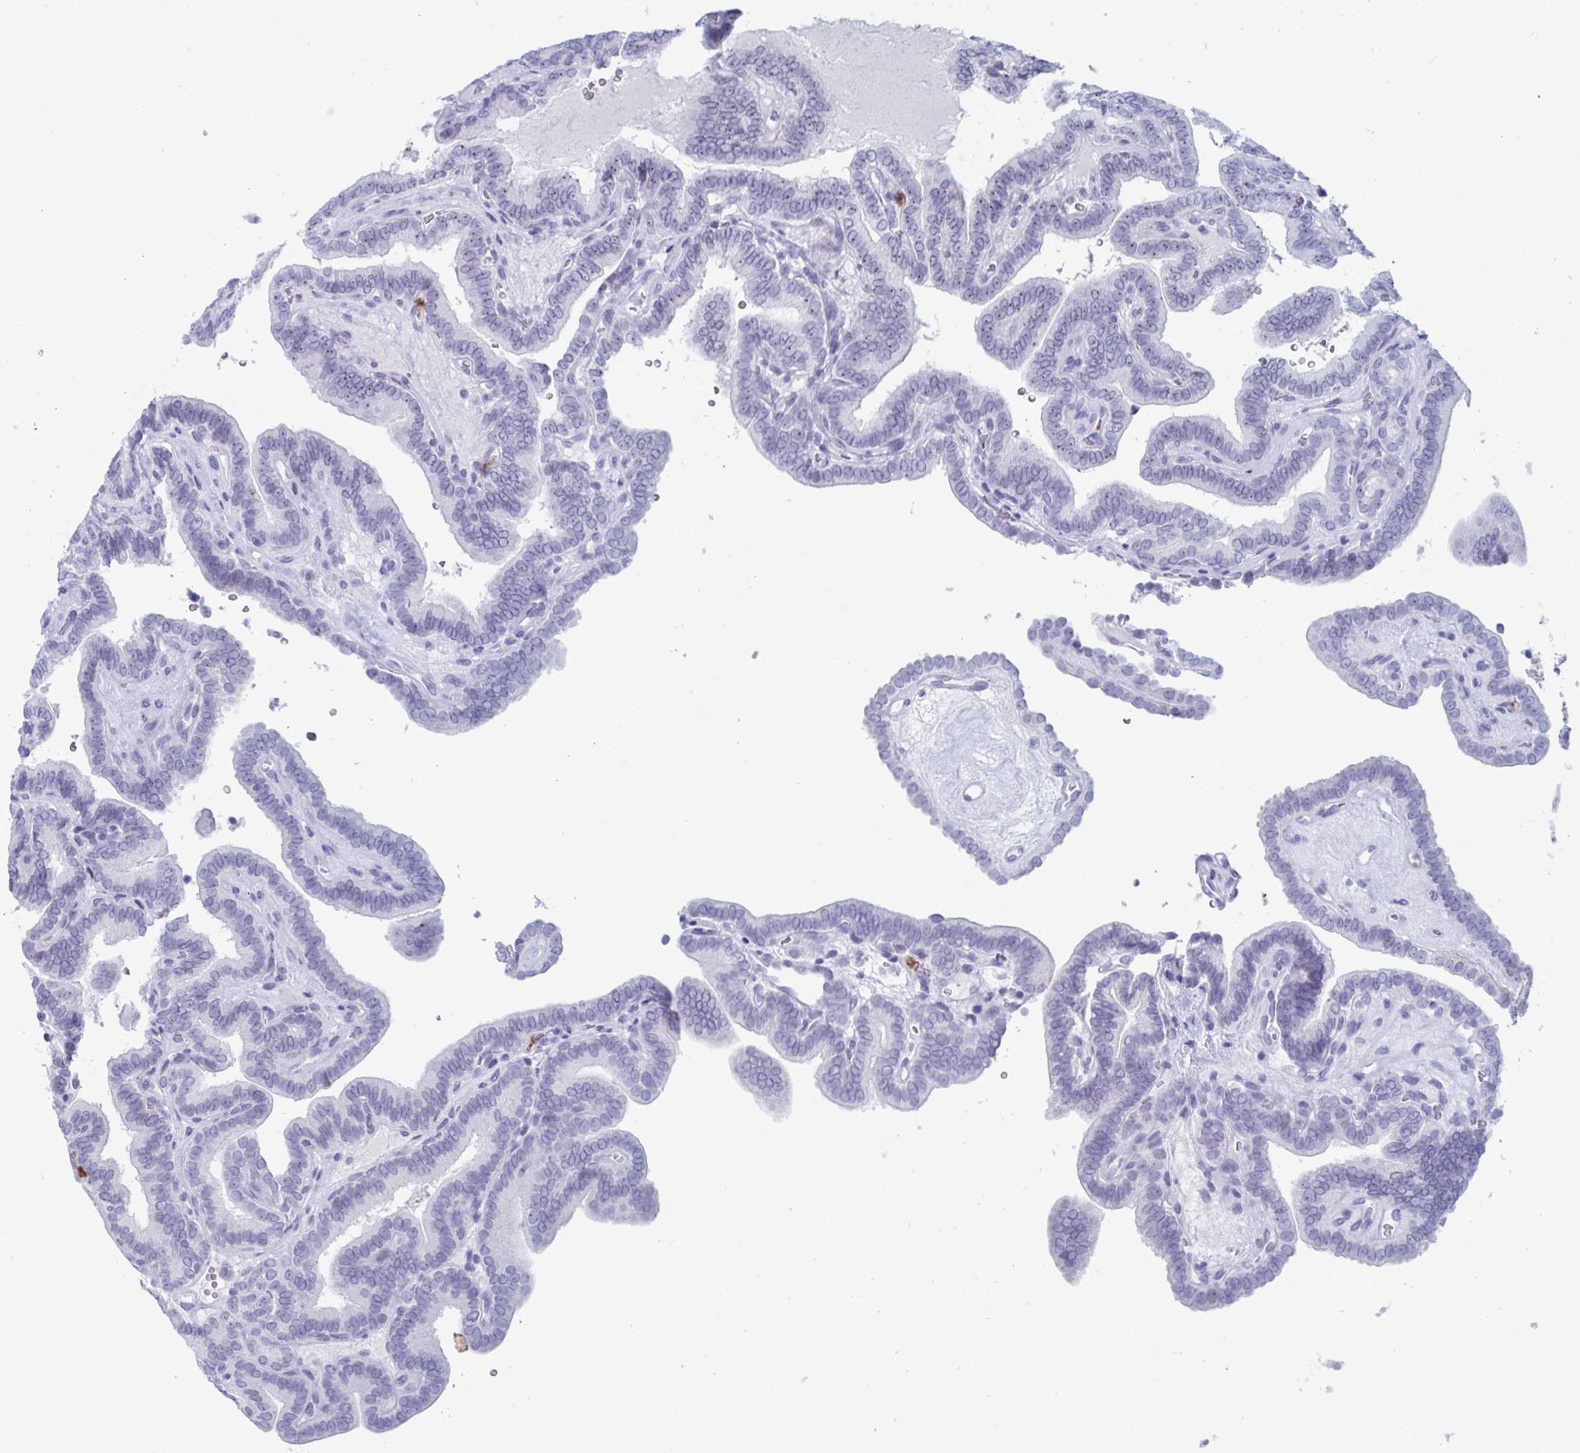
{"staining": {"intensity": "negative", "quantity": "none", "location": "none"}, "tissue": "thyroid cancer", "cell_type": "Tumor cells", "image_type": "cancer", "snomed": [{"axis": "morphology", "description": "Papillary adenocarcinoma, NOS"}, {"axis": "topography", "description": "Thyroid gland"}], "caption": "High power microscopy histopathology image of an IHC histopathology image of papillary adenocarcinoma (thyroid), revealing no significant positivity in tumor cells. (DAB (3,3'-diaminobenzidine) IHC visualized using brightfield microscopy, high magnification).", "gene": "CYP4F11", "patient": {"sex": "female", "age": 21}}